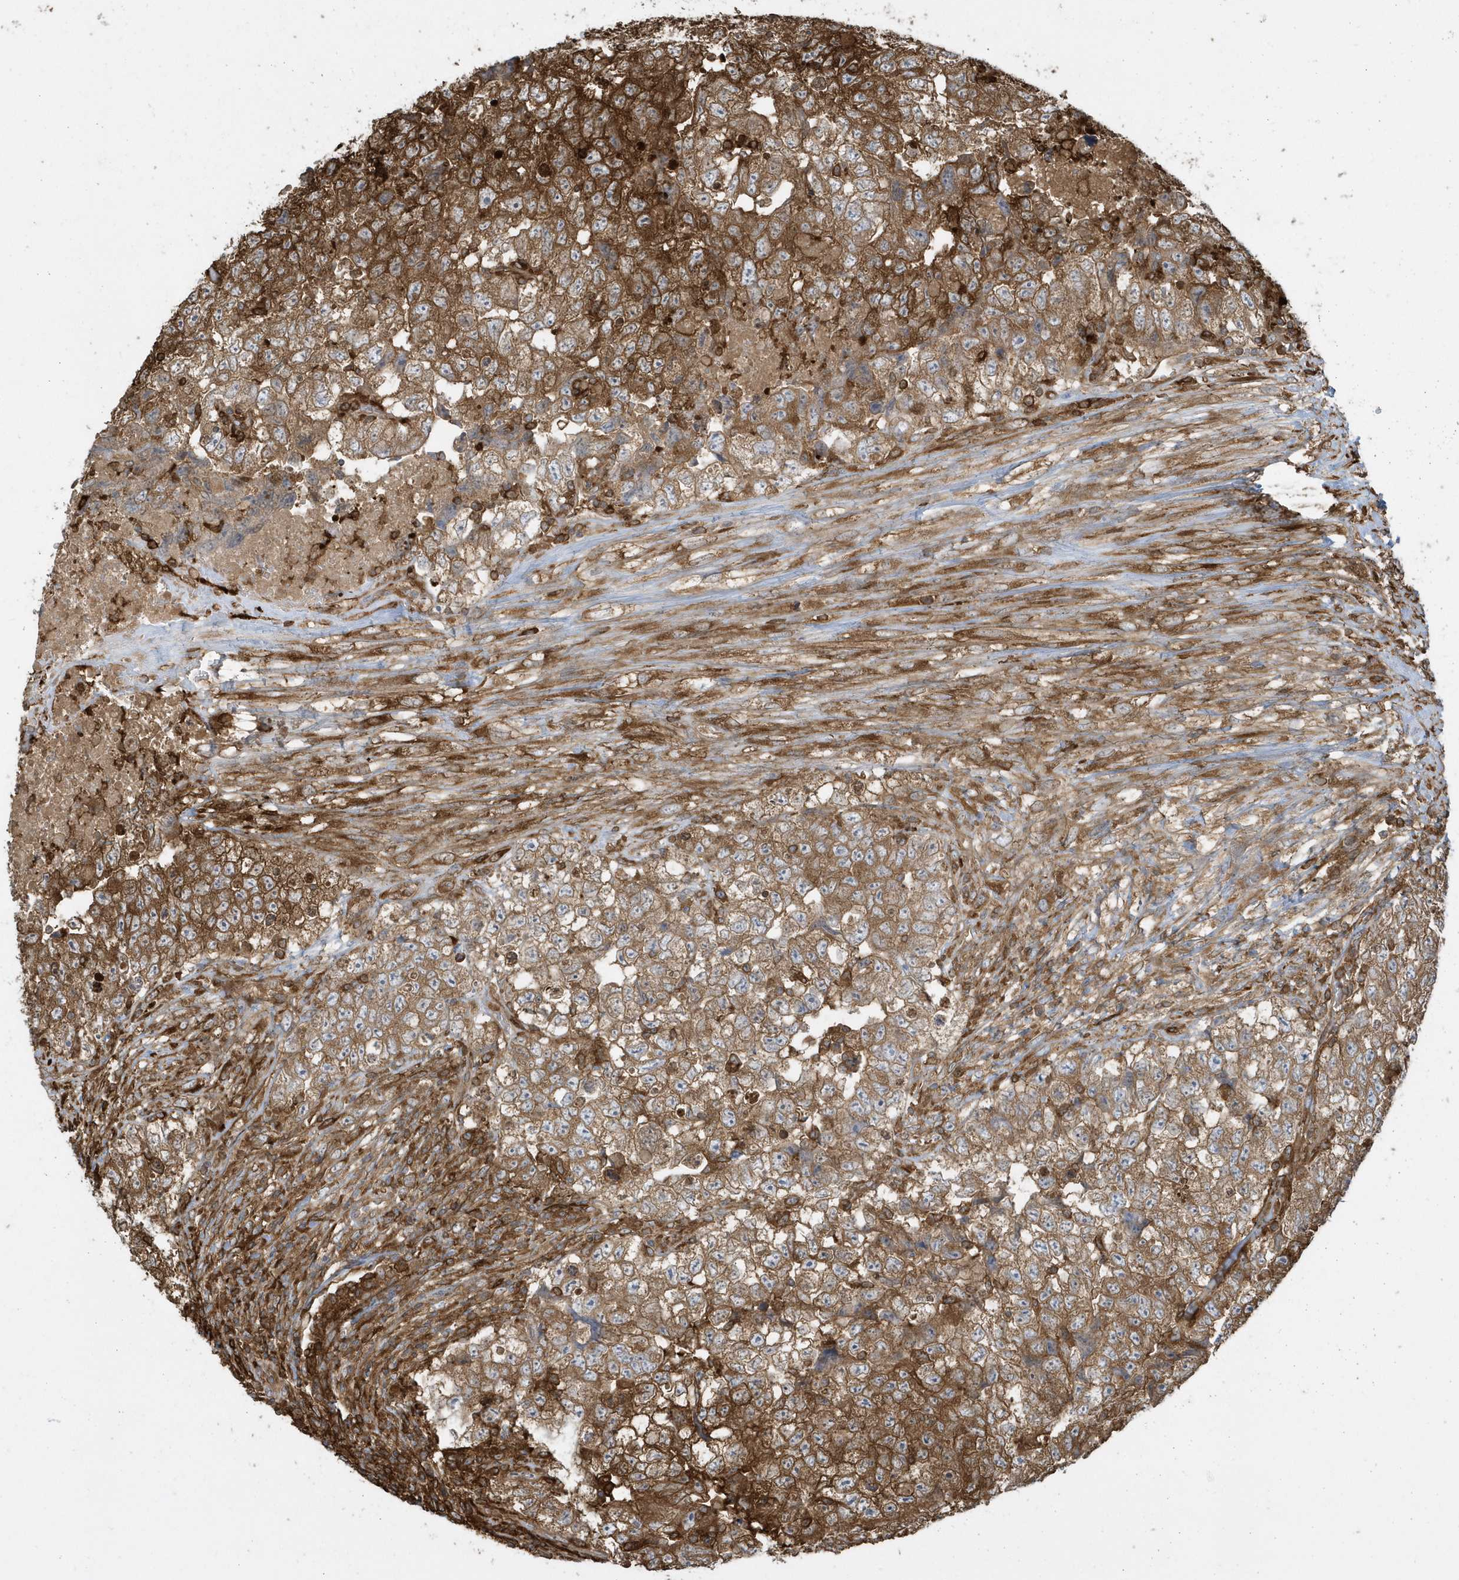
{"staining": {"intensity": "moderate", "quantity": ">75%", "location": "cytoplasmic/membranous"}, "tissue": "testis cancer", "cell_type": "Tumor cells", "image_type": "cancer", "snomed": [{"axis": "morphology", "description": "Carcinoma, Embryonal, NOS"}, {"axis": "topography", "description": "Testis"}], "caption": "This histopathology image exhibits immunohistochemistry (IHC) staining of human testis embryonal carcinoma, with medium moderate cytoplasmic/membranous expression in about >75% of tumor cells.", "gene": "CLCN6", "patient": {"sex": "male", "age": 37}}